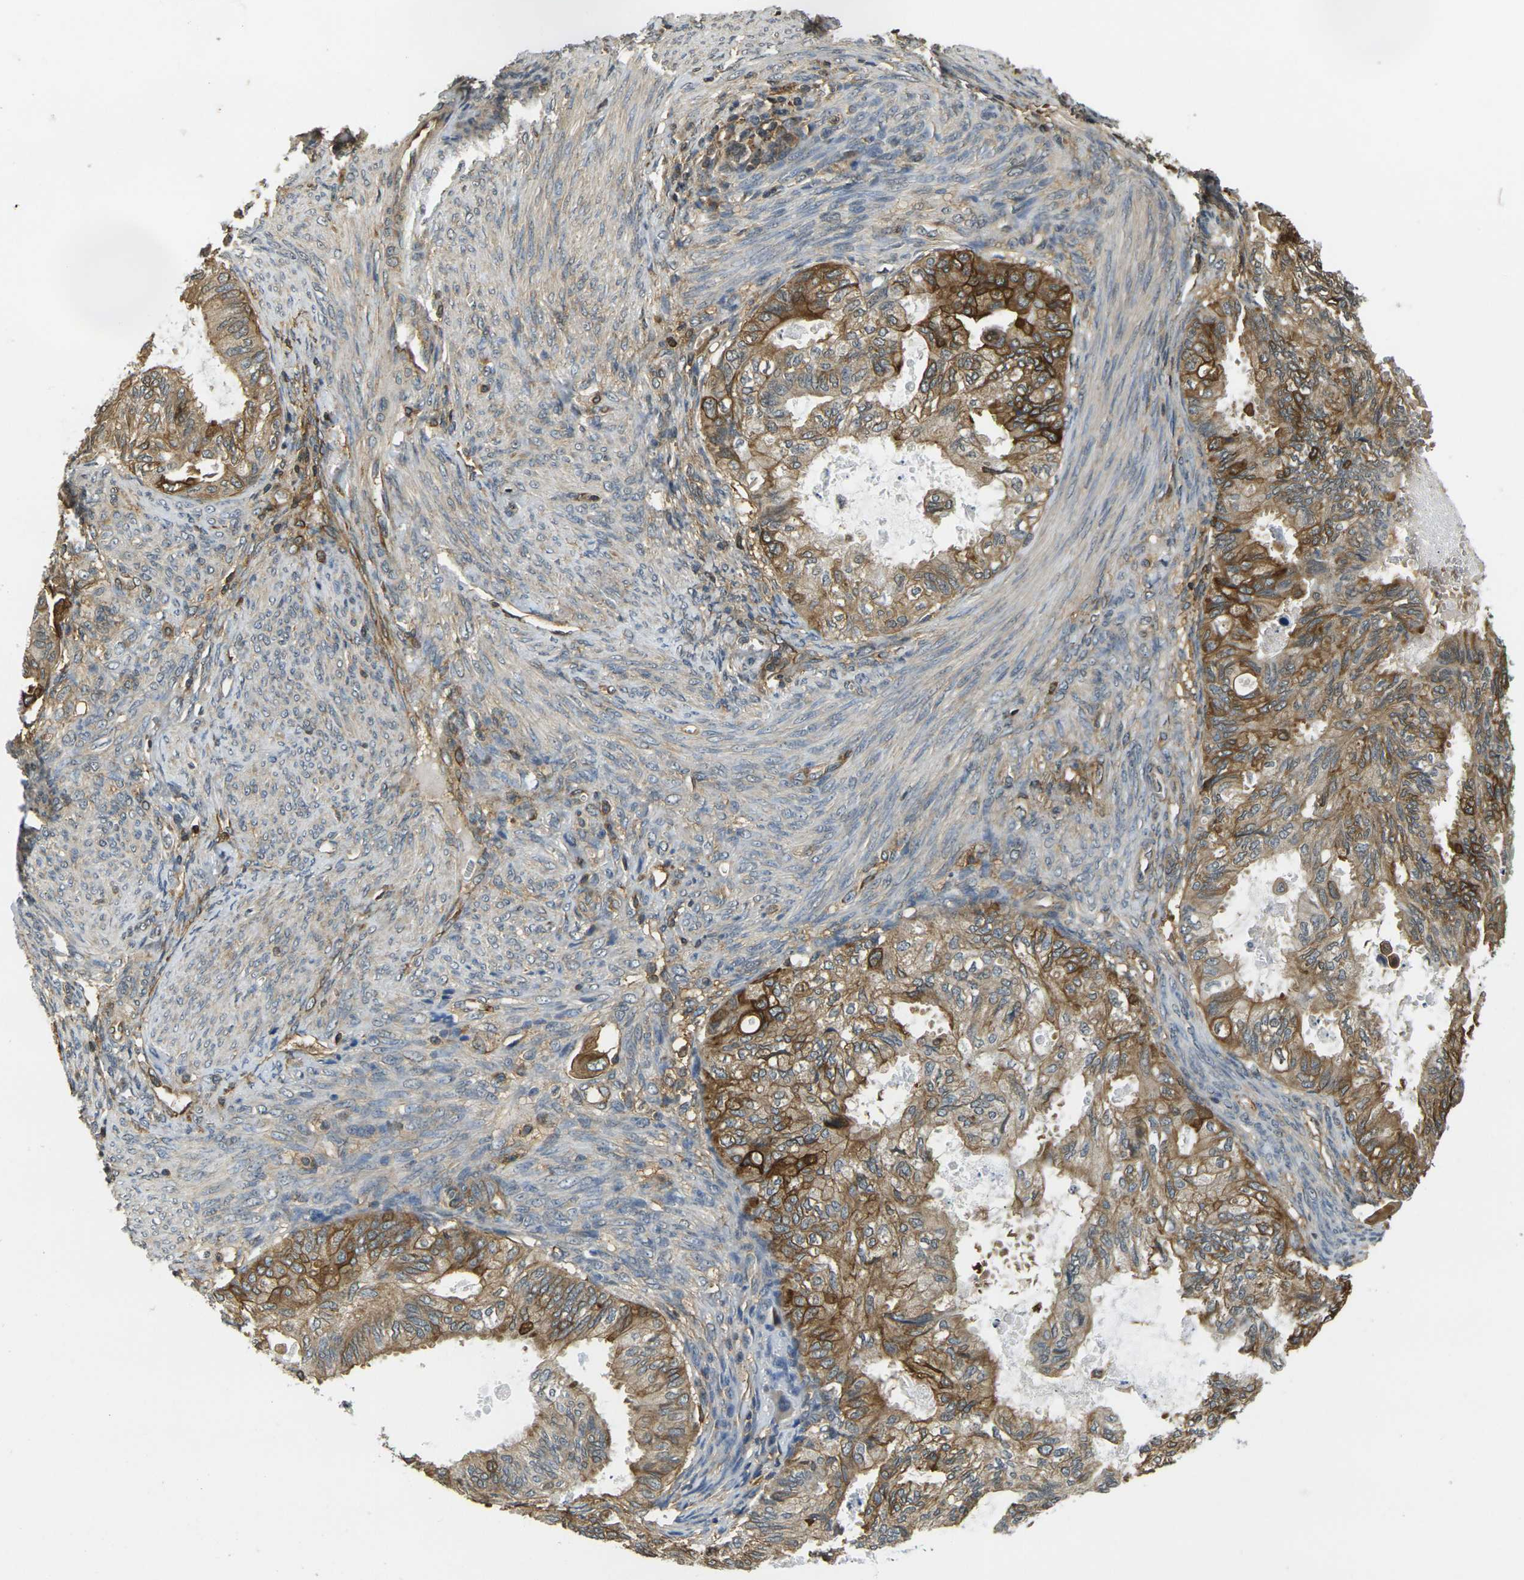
{"staining": {"intensity": "strong", "quantity": "25%-75%", "location": "cytoplasmic/membranous"}, "tissue": "cervical cancer", "cell_type": "Tumor cells", "image_type": "cancer", "snomed": [{"axis": "morphology", "description": "Normal tissue, NOS"}, {"axis": "morphology", "description": "Adenocarcinoma, NOS"}, {"axis": "topography", "description": "Cervix"}, {"axis": "topography", "description": "Endometrium"}], "caption": "About 25%-75% of tumor cells in human adenocarcinoma (cervical) show strong cytoplasmic/membranous protein positivity as visualized by brown immunohistochemical staining.", "gene": "CAST", "patient": {"sex": "female", "age": 86}}